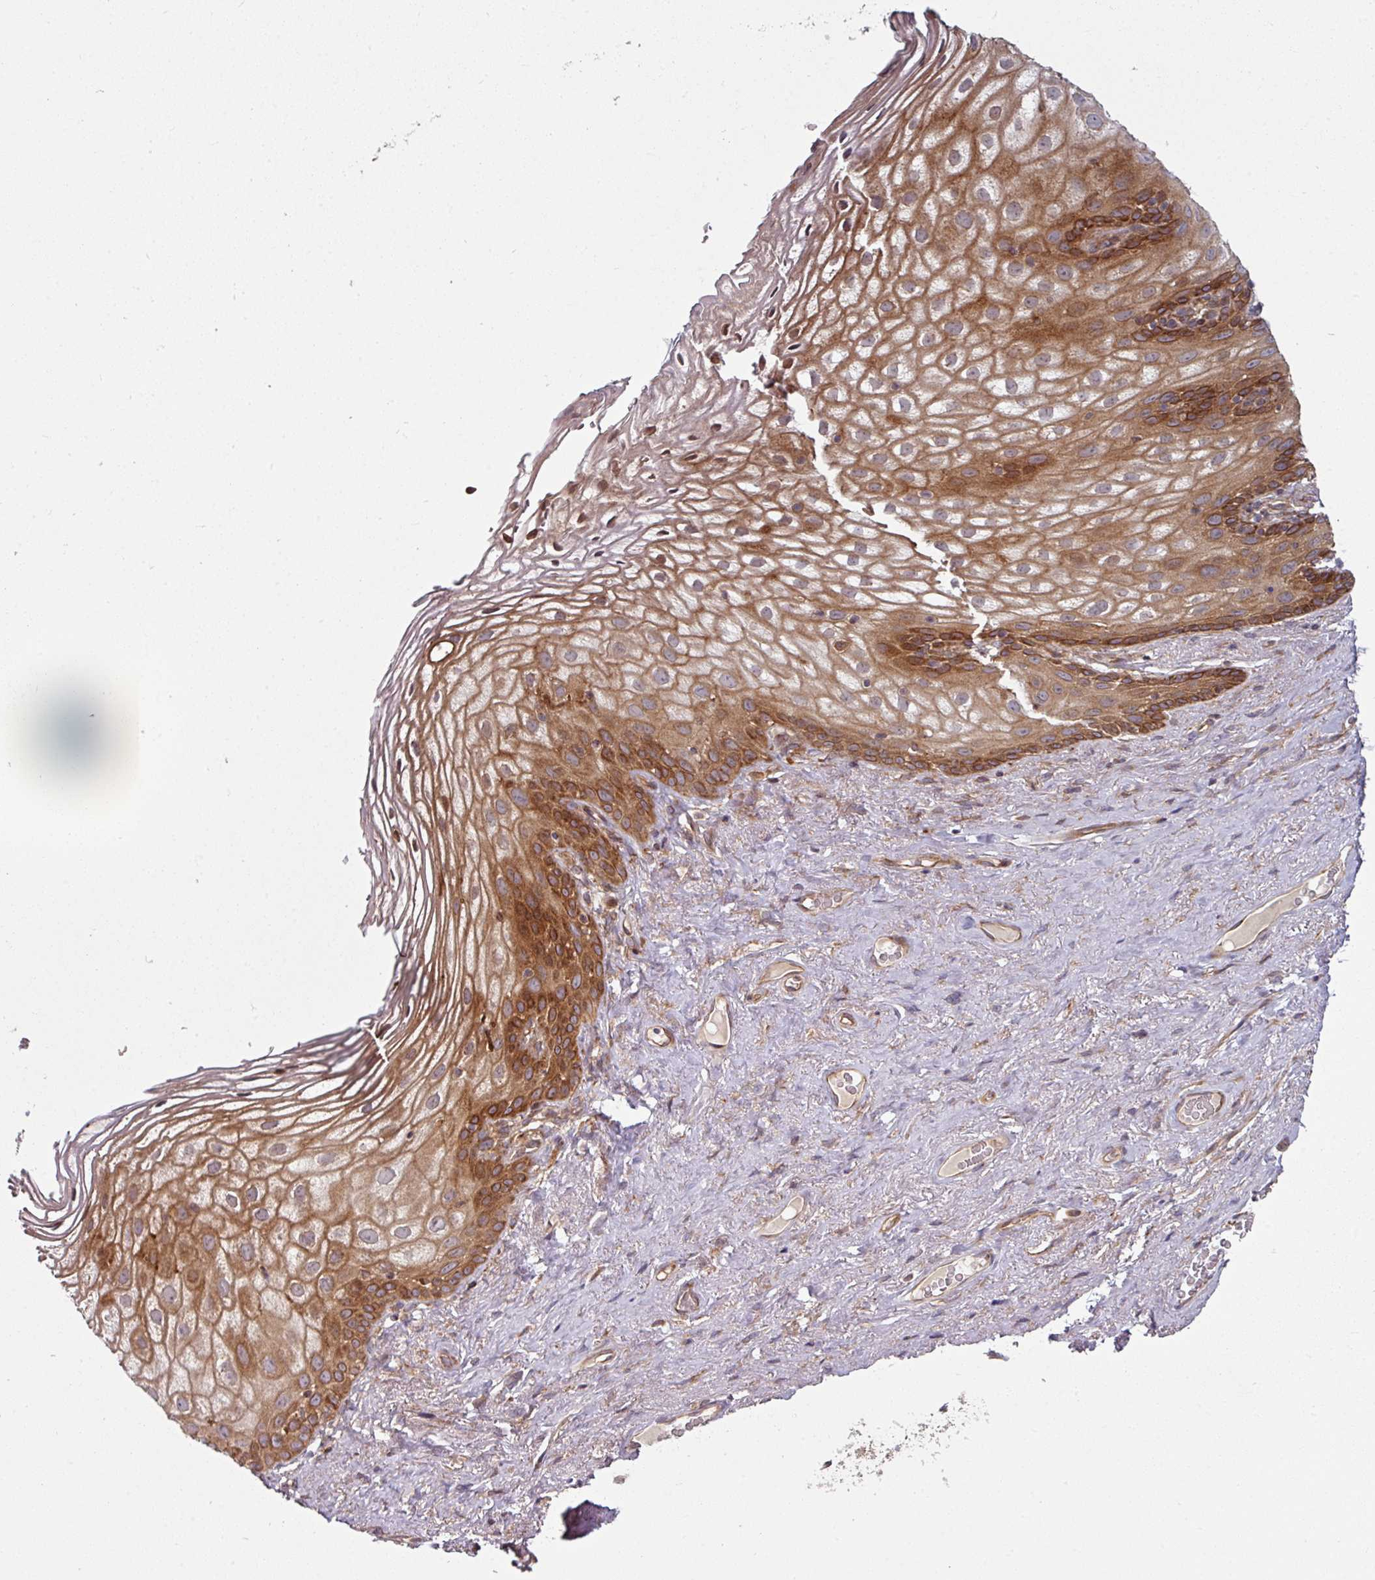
{"staining": {"intensity": "strong", "quantity": ">75%", "location": "cytoplasmic/membranous"}, "tissue": "vagina", "cell_type": "Squamous epithelial cells", "image_type": "normal", "snomed": [{"axis": "morphology", "description": "Normal tissue, NOS"}, {"axis": "topography", "description": "Vagina"}, {"axis": "topography", "description": "Peripheral nerve tissue"}], "caption": "Squamous epithelial cells demonstrate high levels of strong cytoplasmic/membranous expression in about >75% of cells in normal human vagina.", "gene": "RAB5A", "patient": {"sex": "female", "age": 71}}